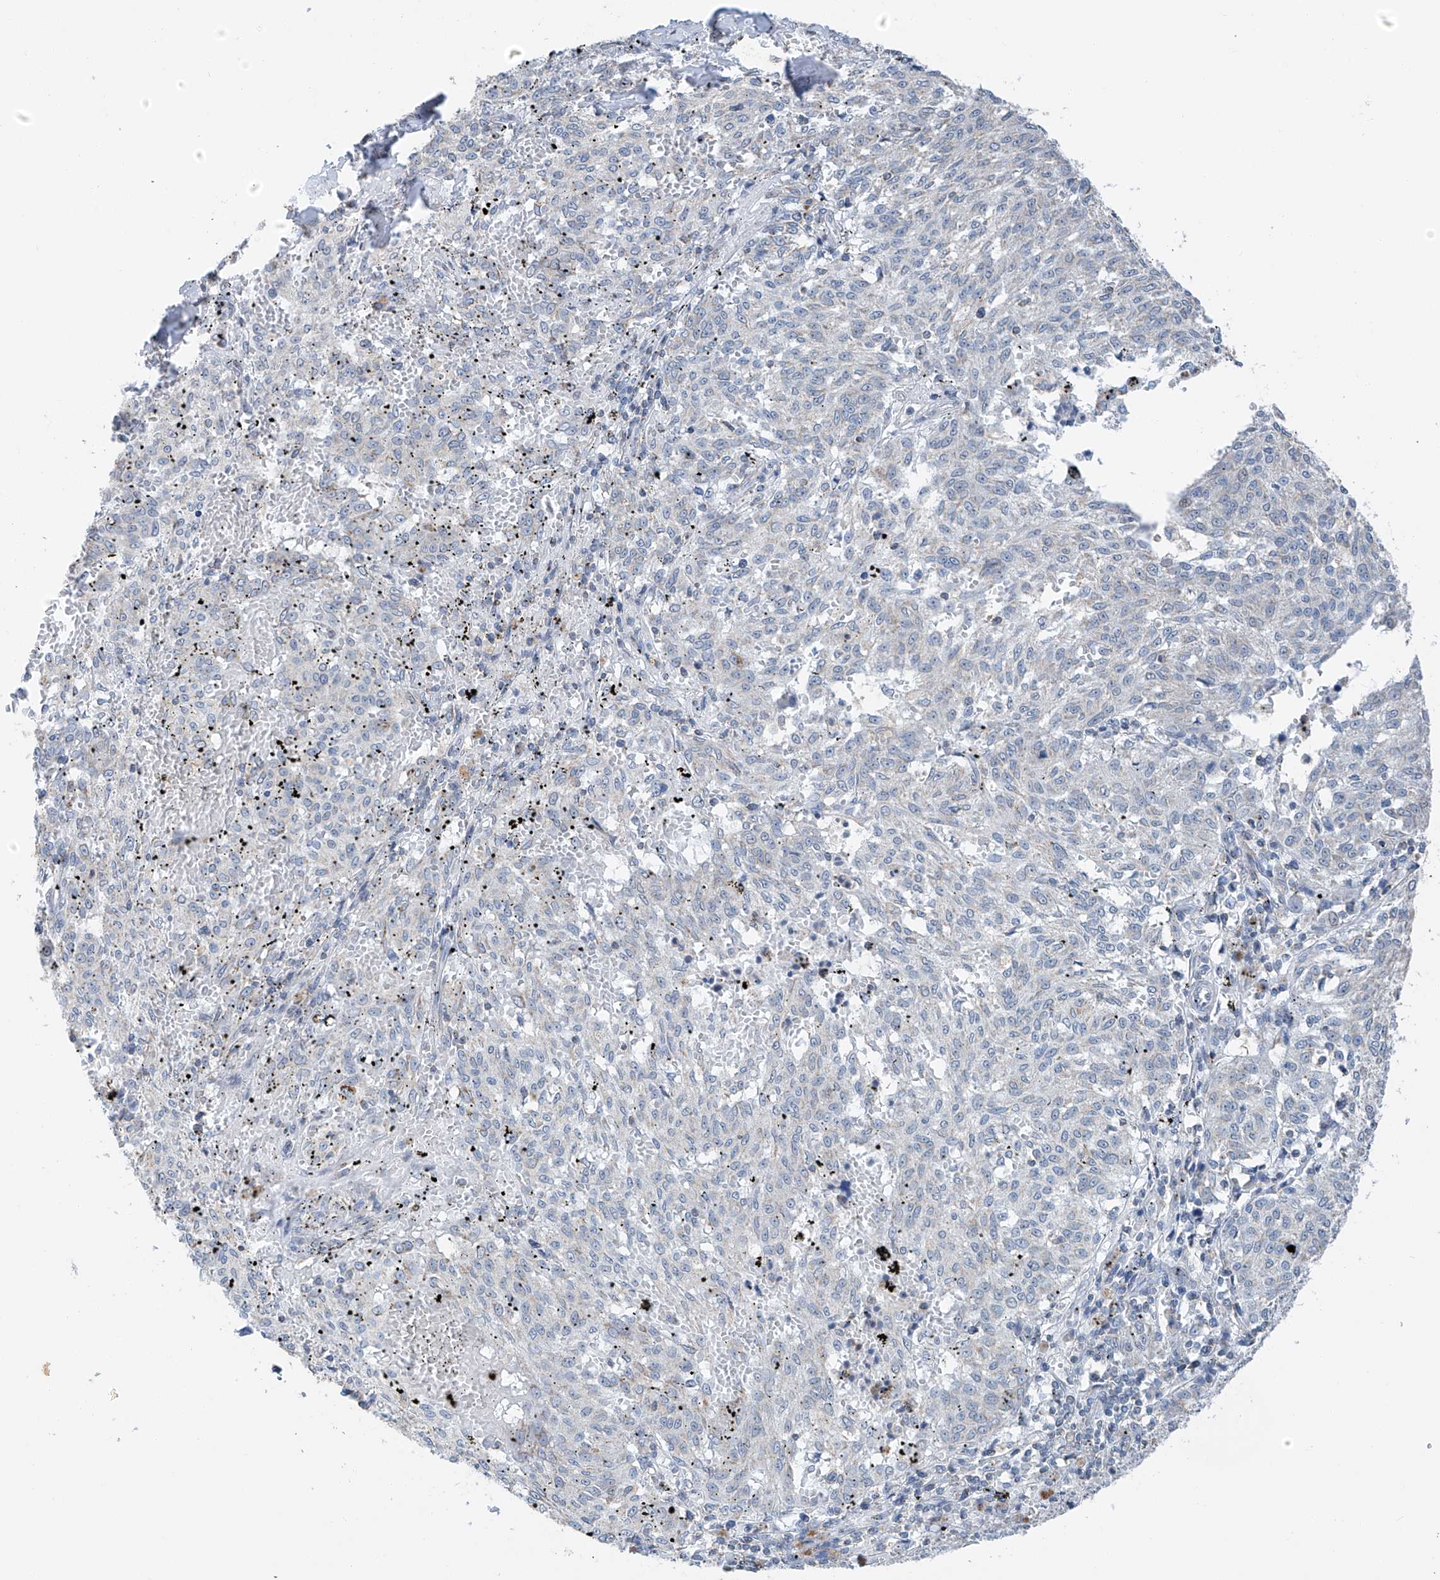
{"staining": {"intensity": "negative", "quantity": "none", "location": "none"}, "tissue": "melanoma", "cell_type": "Tumor cells", "image_type": "cancer", "snomed": [{"axis": "morphology", "description": "Malignant melanoma, NOS"}, {"axis": "topography", "description": "Skin"}], "caption": "Melanoma was stained to show a protein in brown. There is no significant staining in tumor cells.", "gene": "KLF15", "patient": {"sex": "female", "age": 72}}